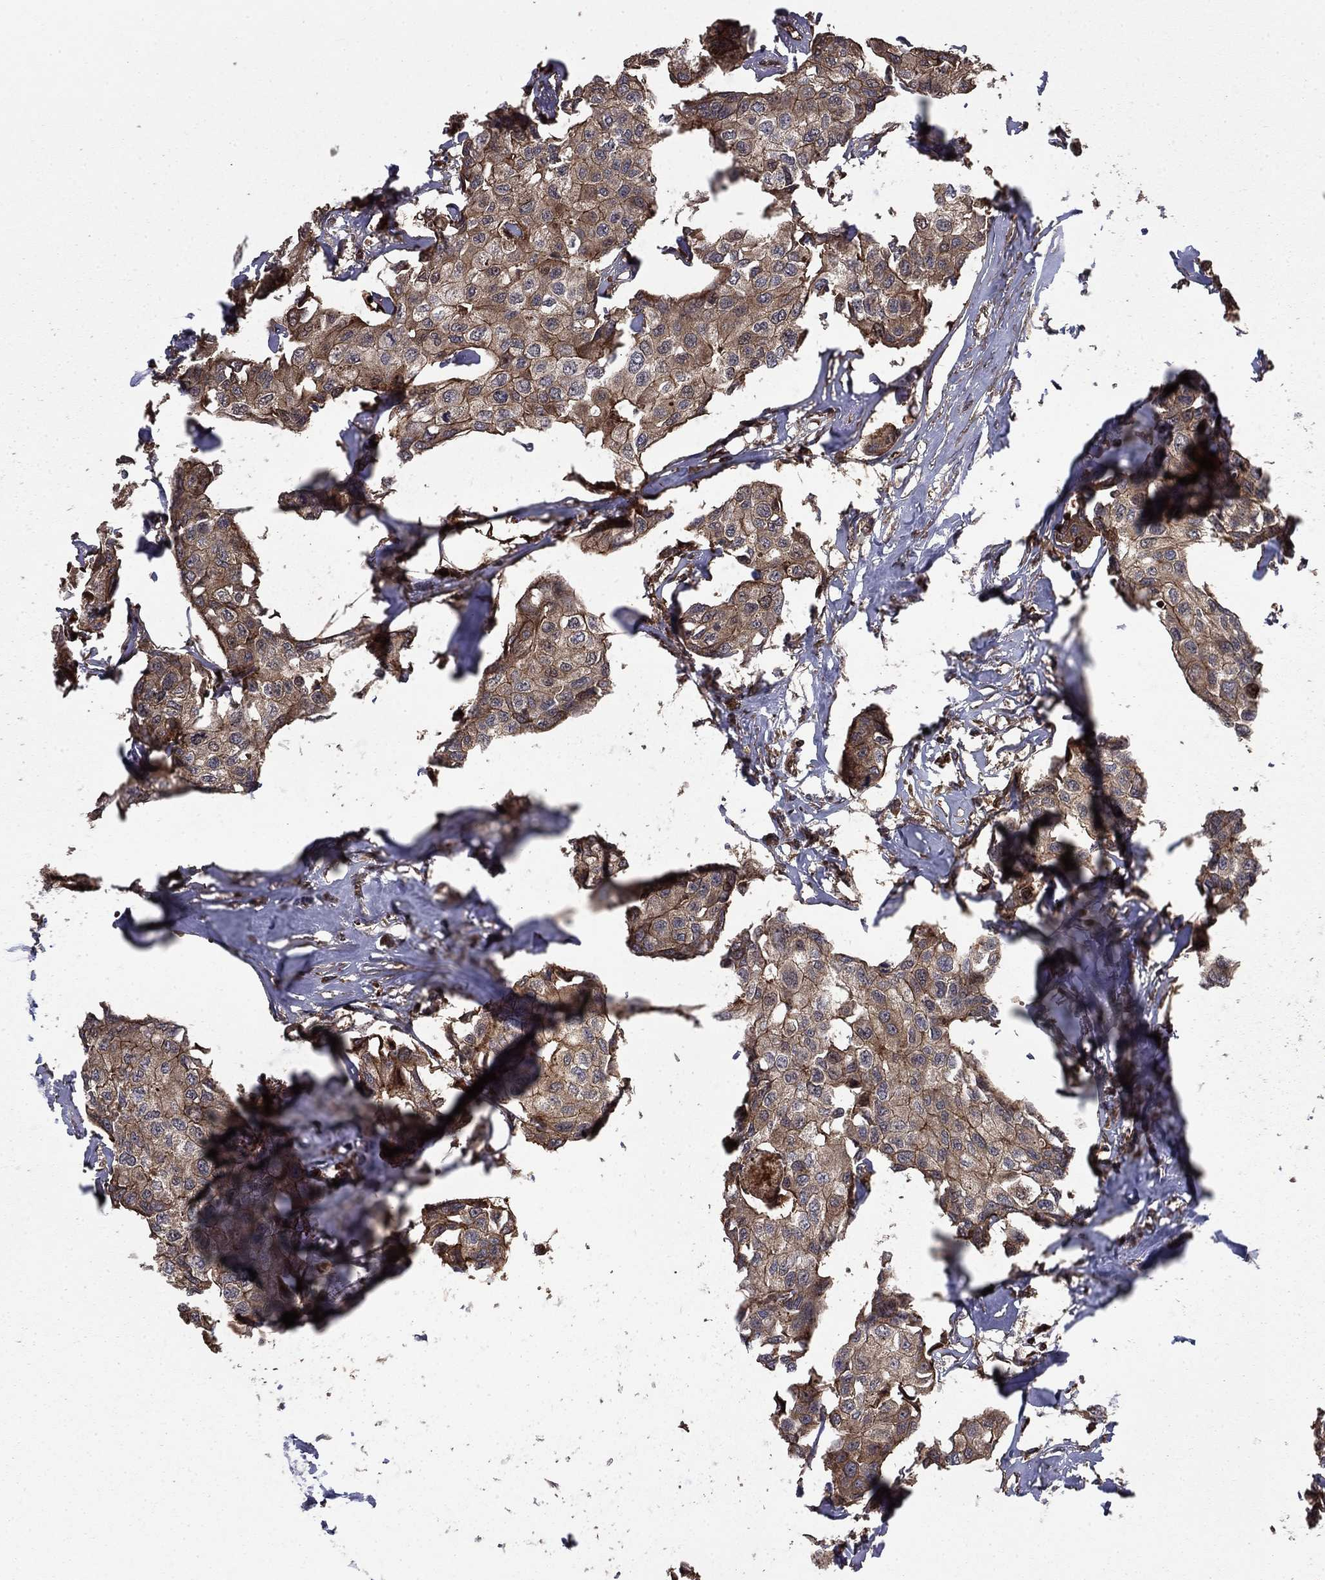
{"staining": {"intensity": "weak", "quantity": "25%-75%", "location": "cytoplasmic/membranous"}, "tissue": "breast cancer", "cell_type": "Tumor cells", "image_type": "cancer", "snomed": [{"axis": "morphology", "description": "Duct carcinoma"}, {"axis": "topography", "description": "Breast"}], "caption": "This image reveals immunohistochemistry staining of breast cancer (invasive ductal carcinoma), with low weak cytoplasmic/membranous positivity in about 25%-75% of tumor cells.", "gene": "GYG1", "patient": {"sex": "female", "age": 80}}